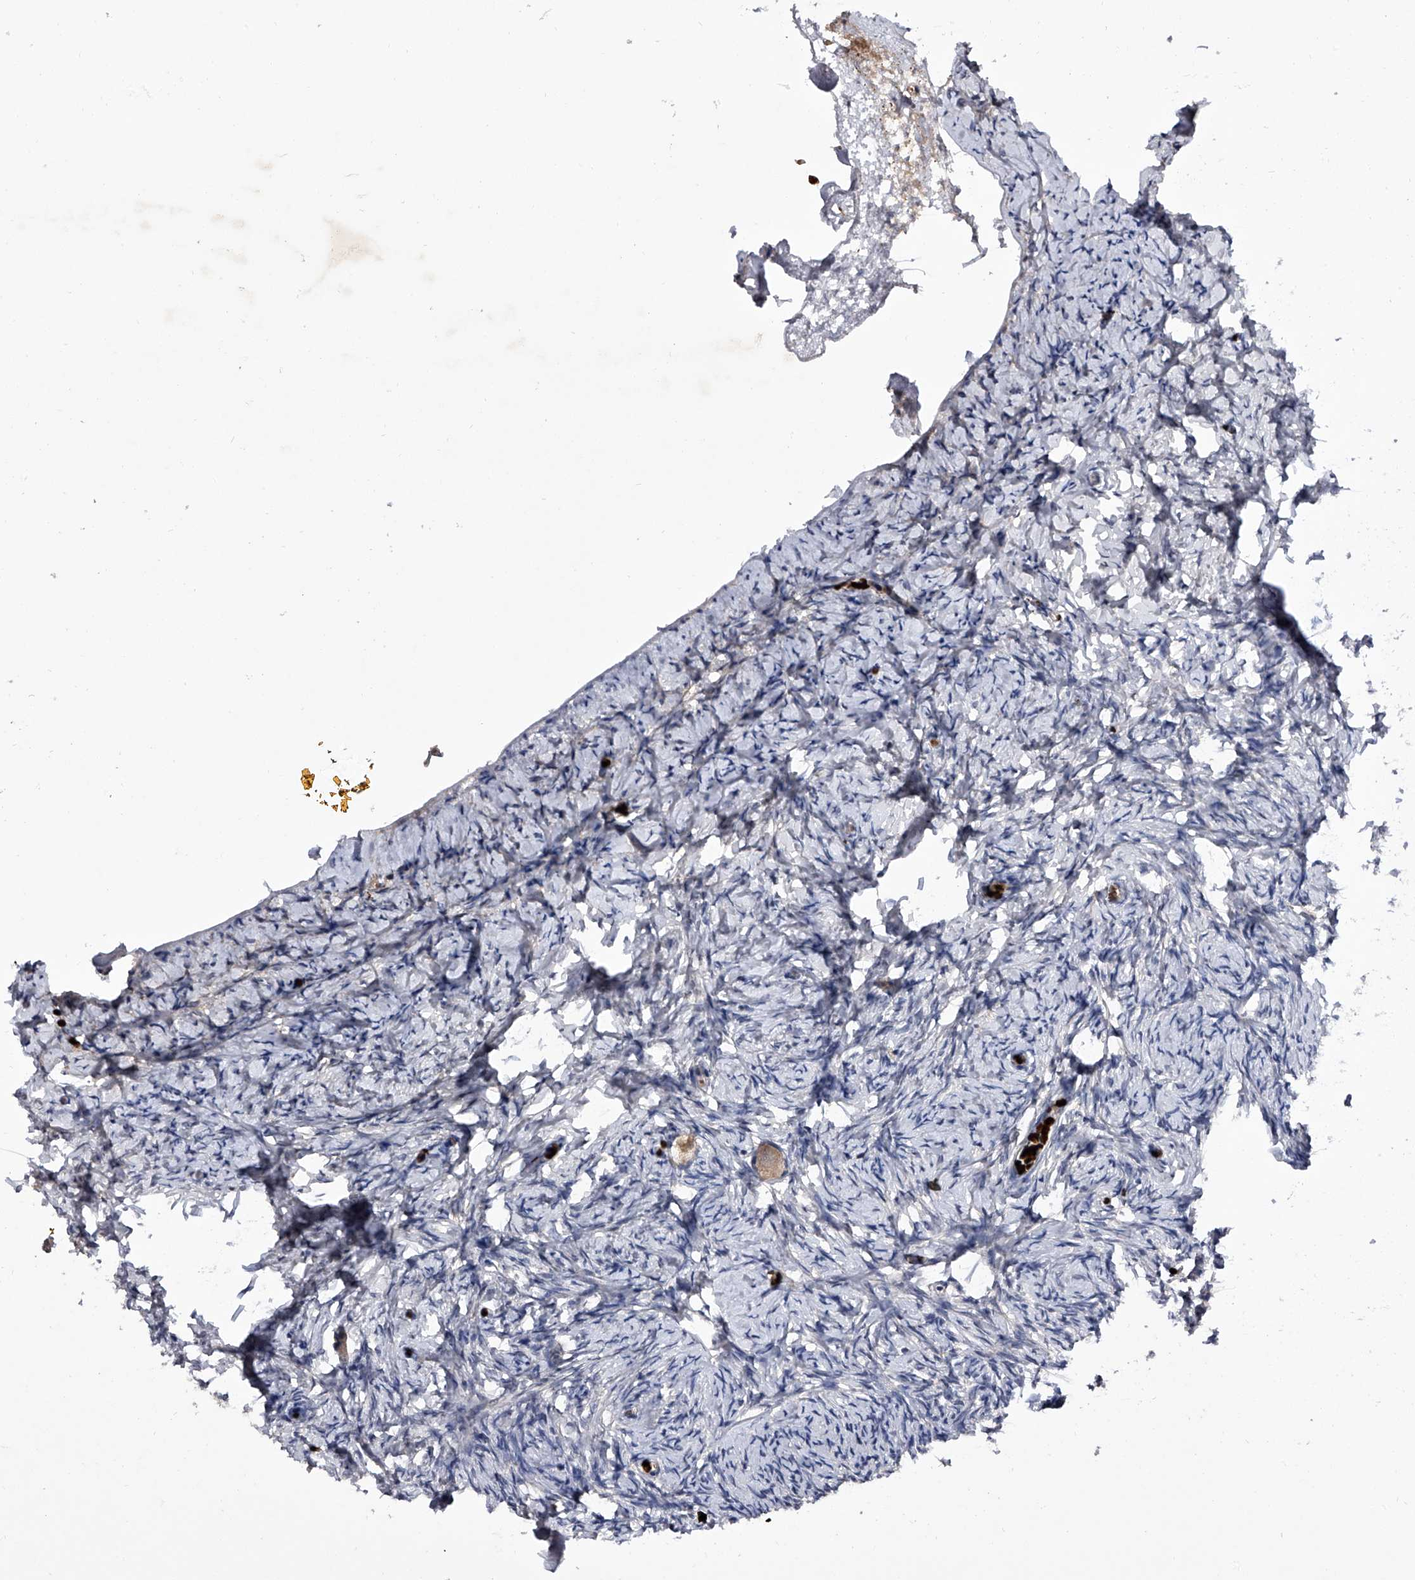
{"staining": {"intensity": "weak", "quantity": "25%-75%", "location": "cytoplasmic/membranous"}, "tissue": "ovary", "cell_type": "Follicle cells", "image_type": "normal", "snomed": [{"axis": "morphology", "description": "Normal tissue, NOS"}, {"axis": "topography", "description": "Ovary"}], "caption": "DAB (3,3'-diaminobenzidine) immunohistochemical staining of benign ovary displays weak cytoplasmic/membranous protein positivity in about 25%-75% of follicle cells.", "gene": "ZNF30", "patient": {"sex": "female", "age": 27}}